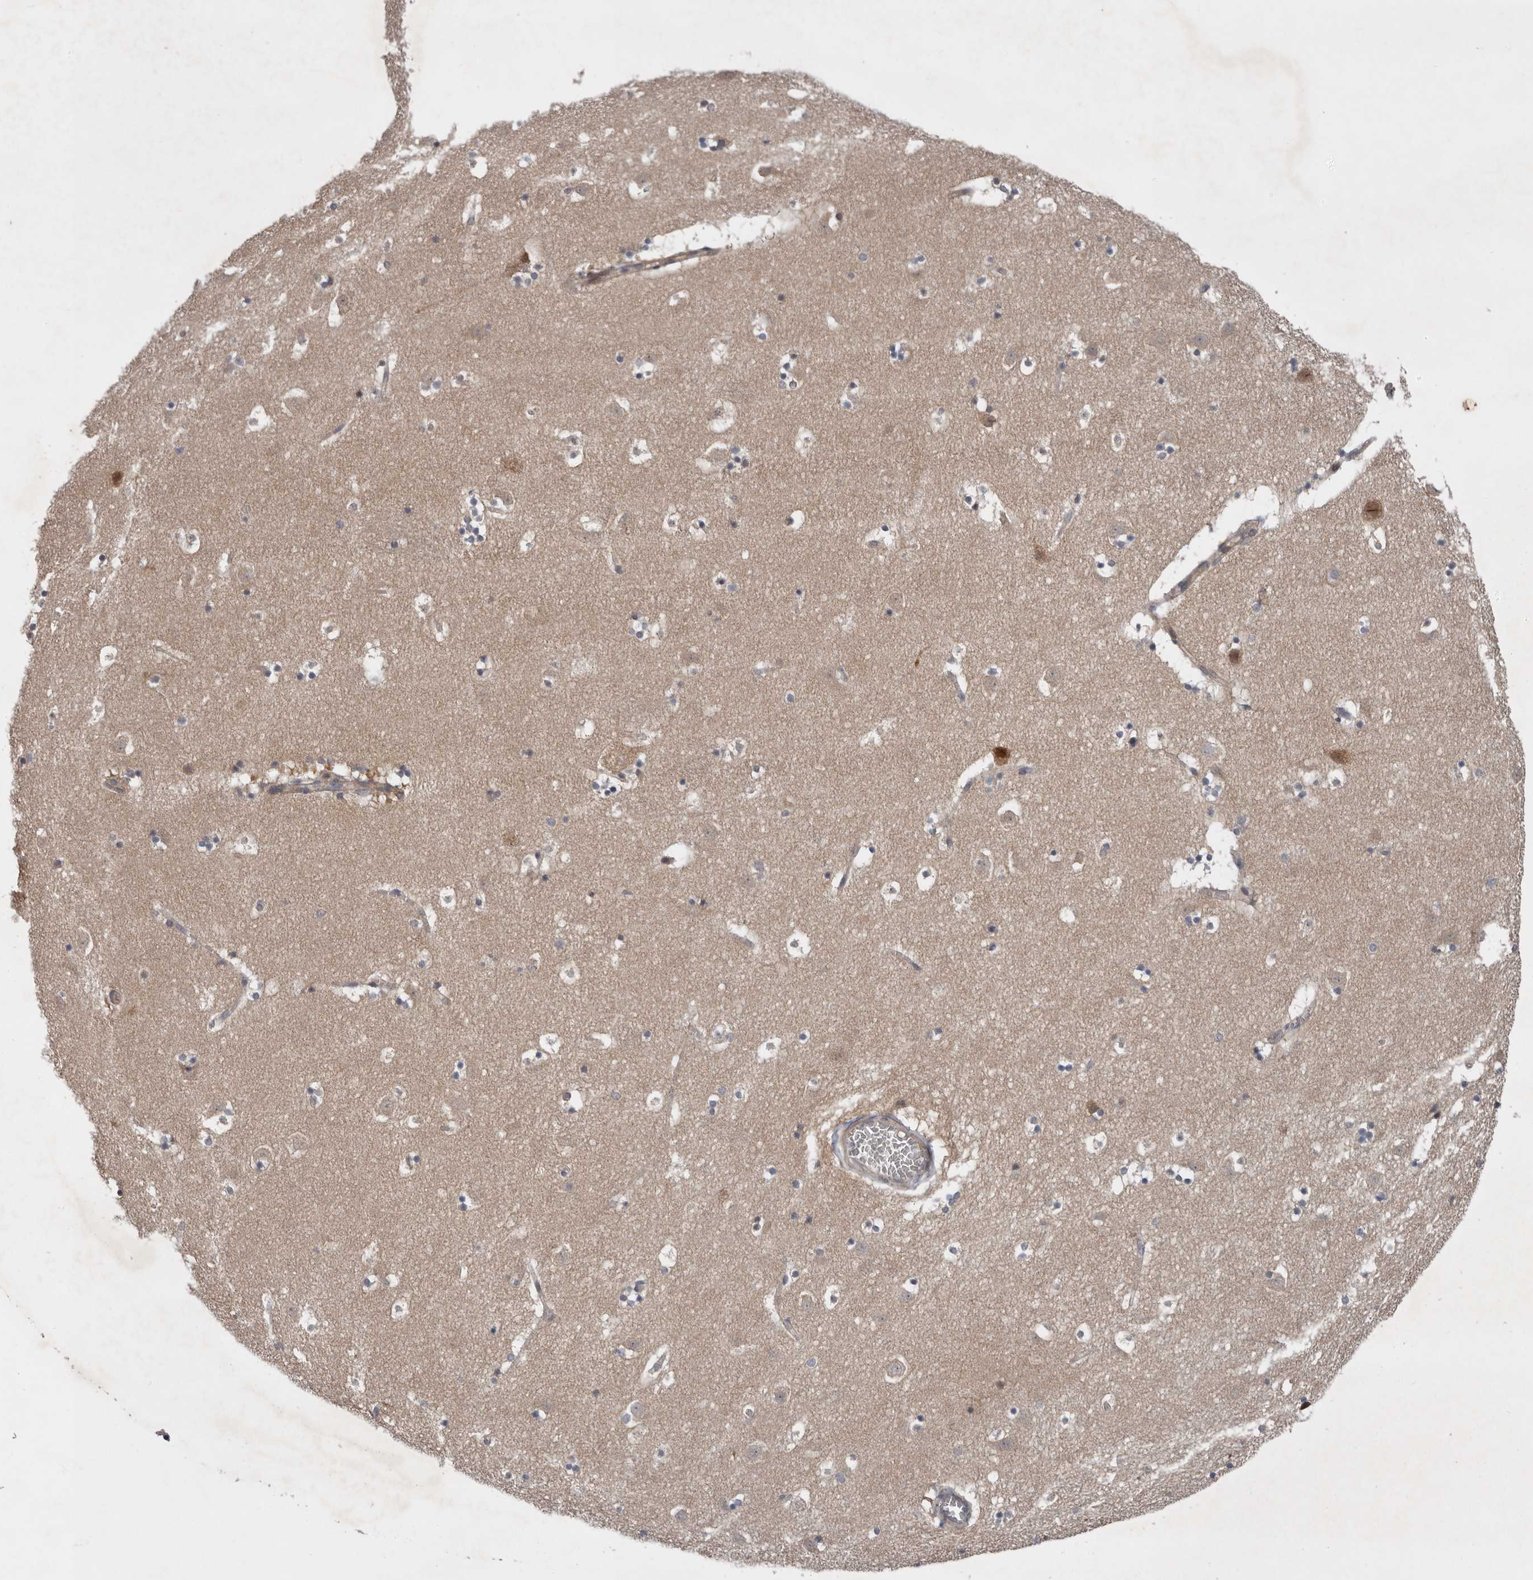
{"staining": {"intensity": "weak", "quantity": "<25%", "location": "cytoplasmic/membranous"}, "tissue": "caudate", "cell_type": "Glial cells", "image_type": "normal", "snomed": [{"axis": "morphology", "description": "Normal tissue, NOS"}, {"axis": "topography", "description": "Lateral ventricle wall"}], "caption": "Protein analysis of unremarkable caudate shows no significant staining in glial cells. (DAB IHC visualized using brightfield microscopy, high magnification).", "gene": "CHML", "patient": {"sex": "male", "age": 45}}